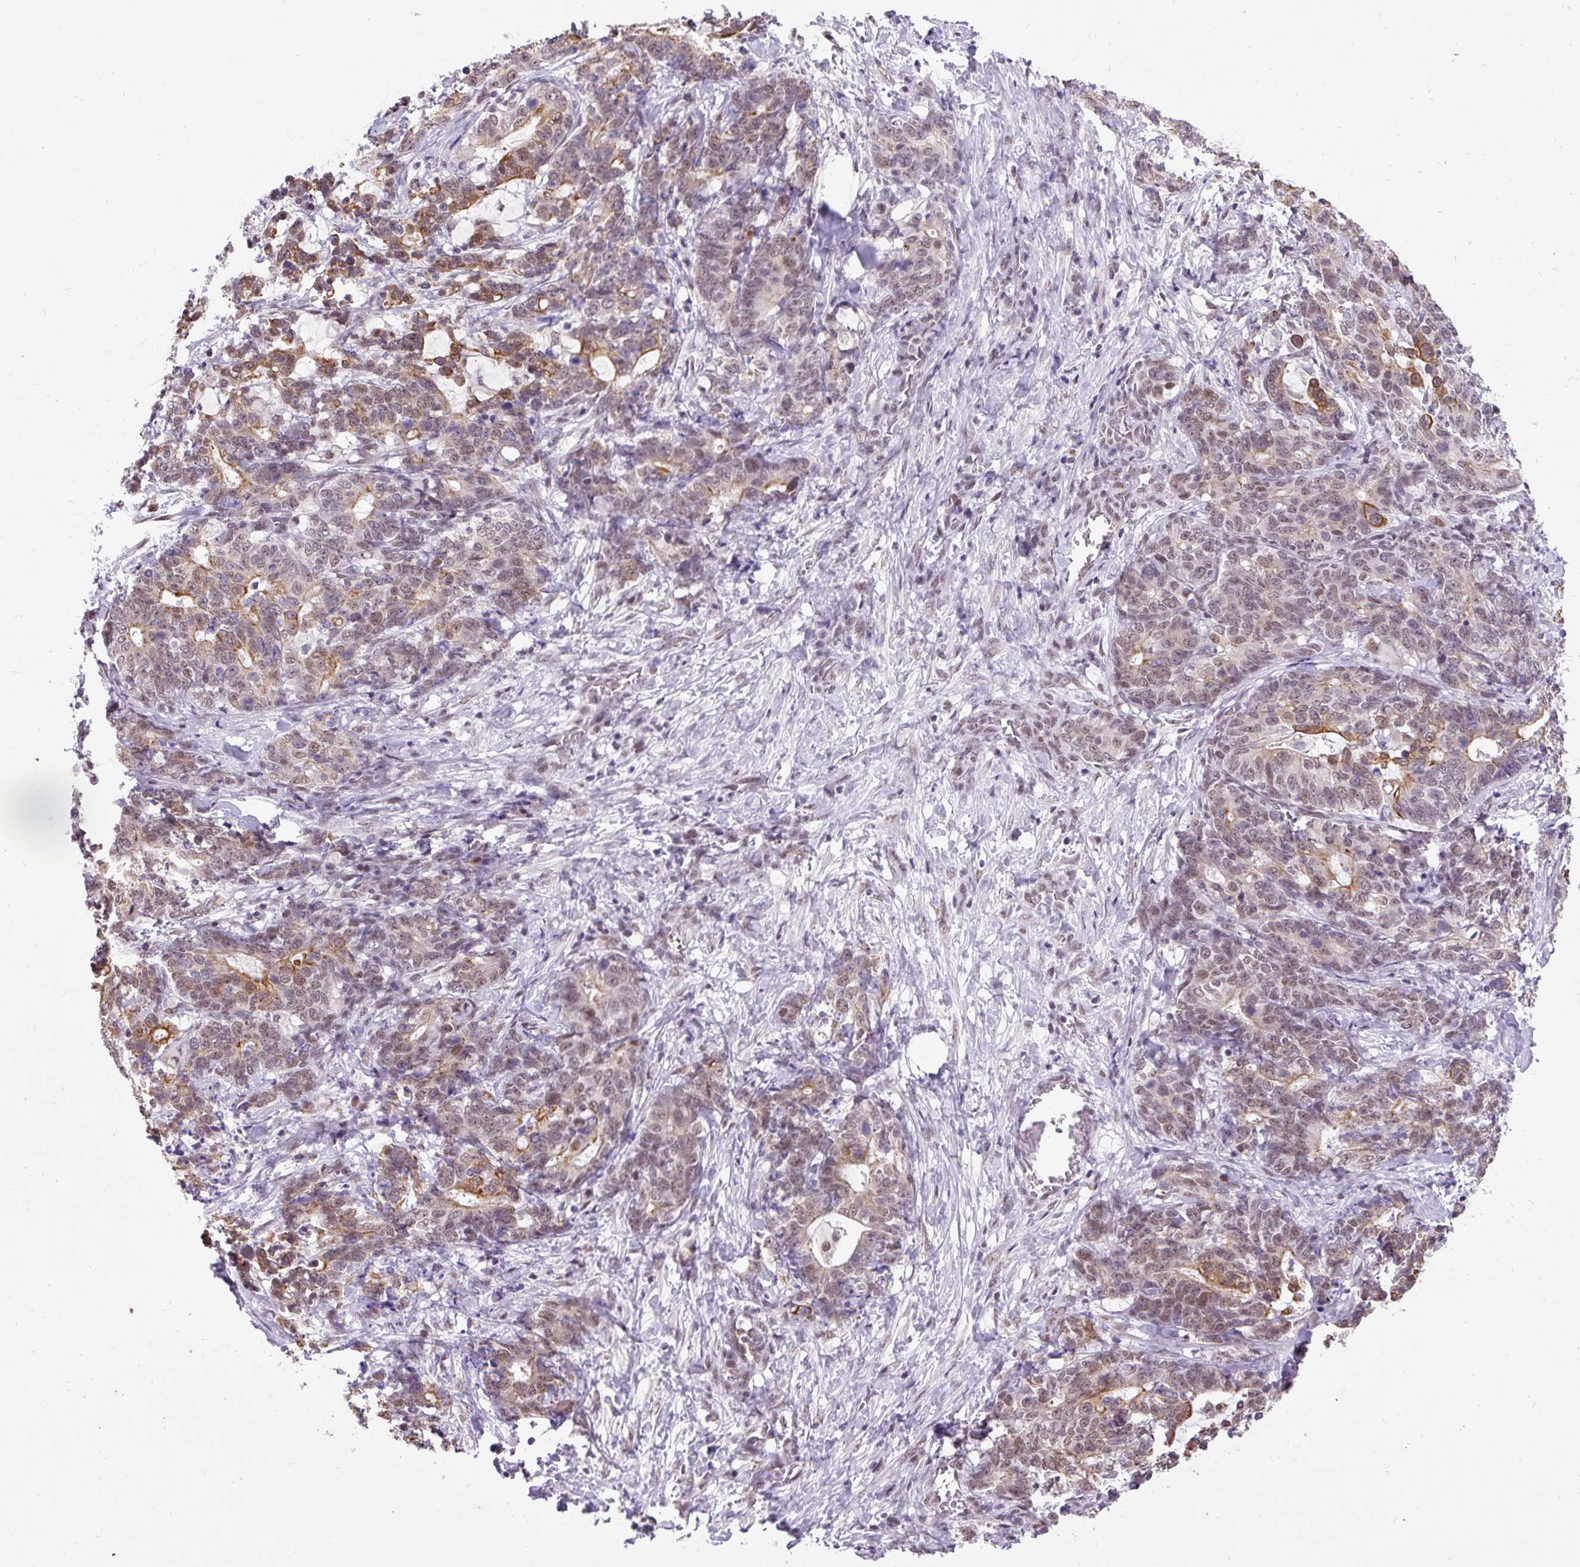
{"staining": {"intensity": "moderate", "quantity": ">75%", "location": "cytoplasmic/membranous,nuclear"}, "tissue": "stomach cancer", "cell_type": "Tumor cells", "image_type": "cancer", "snomed": [{"axis": "morphology", "description": "Normal tissue, NOS"}, {"axis": "morphology", "description": "Adenocarcinoma, NOS"}, {"axis": "topography", "description": "Stomach"}], "caption": "The image displays a brown stain indicating the presence of a protein in the cytoplasmic/membranous and nuclear of tumor cells in stomach adenocarcinoma.", "gene": "ZNF672", "patient": {"sex": "female", "age": 64}}